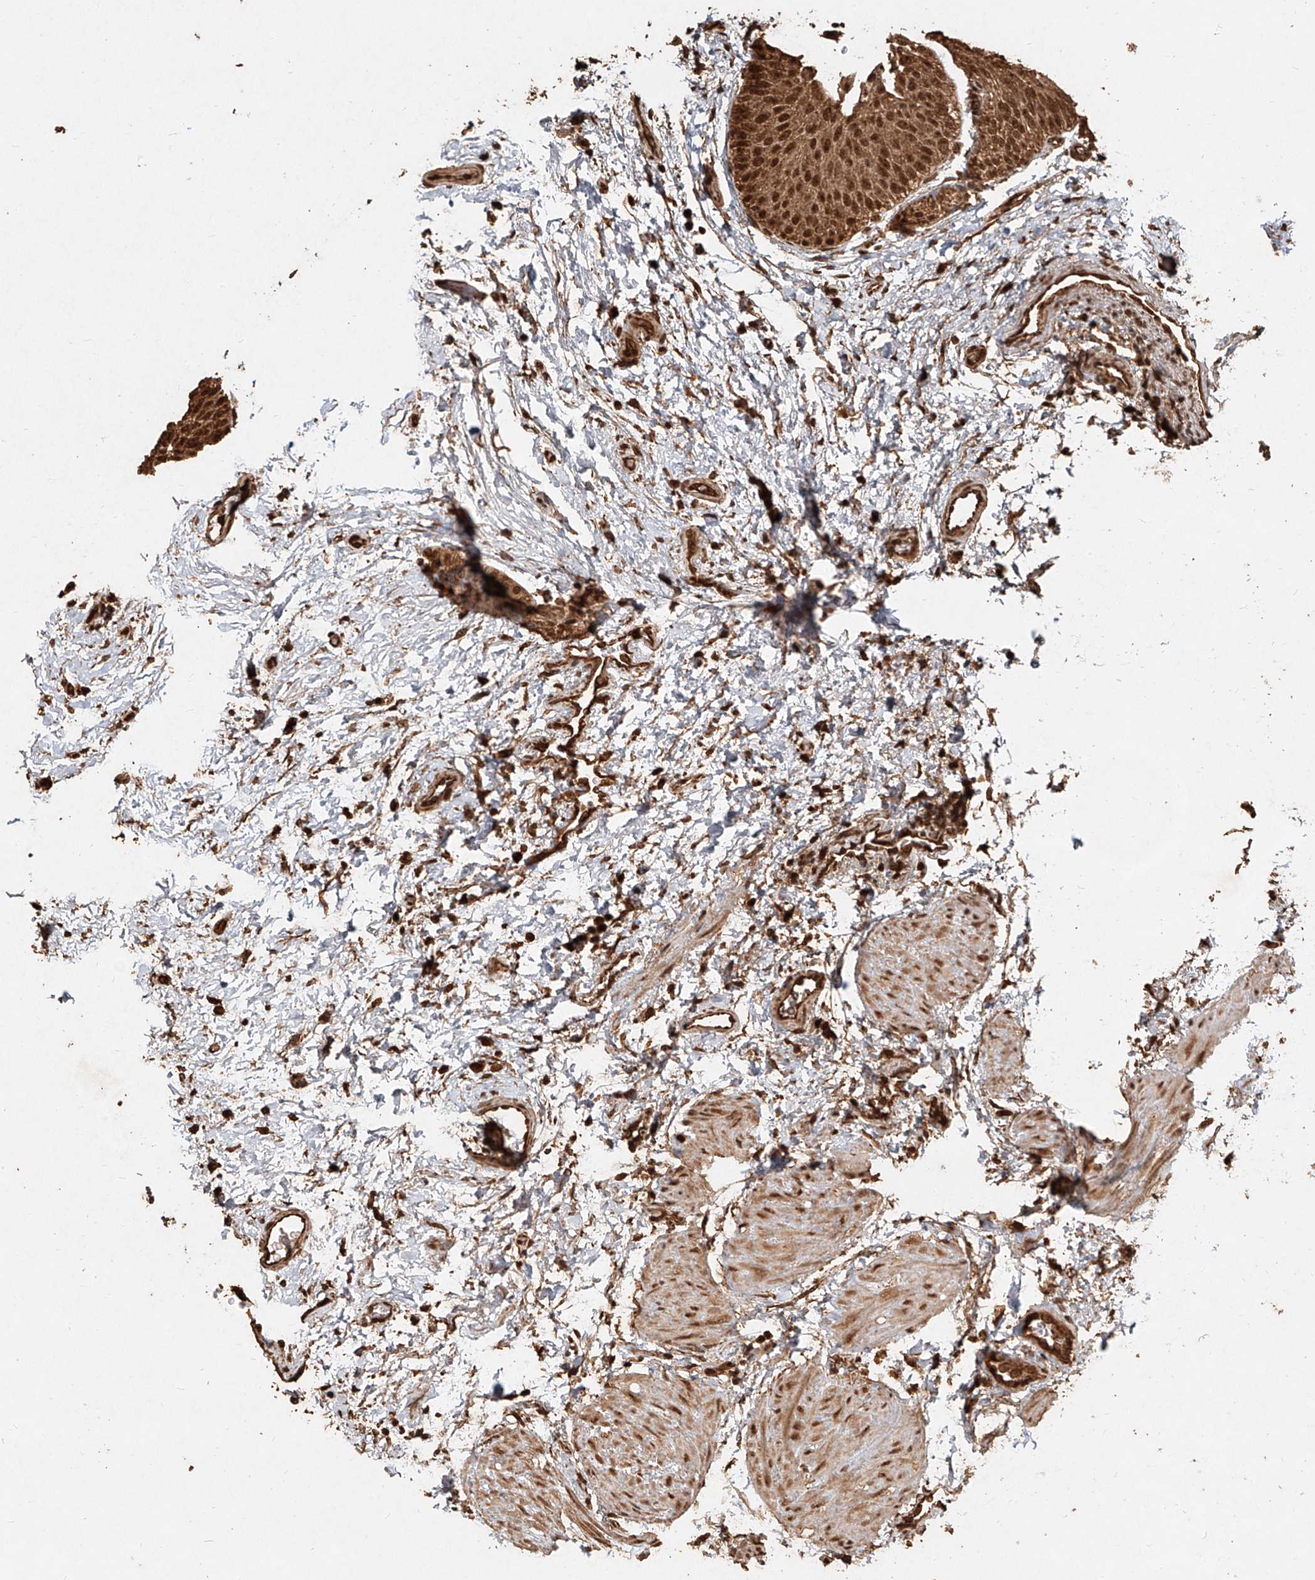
{"staining": {"intensity": "strong", "quantity": ">75%", "location": "cytoplasmic/membranous,nuclear"}, "tissue": "urothelial cancer", "cell_type": "Tumor cells", "image_type": "cancer", "snomed": [{"axis": "morphology", "description": "Urothelial carcinoma, Low grade"}, {"axis": "topography", "description": "Urinary bladder"}], "caption": "Immunohistochemical staining of urothelial cancer displays high levels of strong cytoplasmic/membranous and nuclear positivity in approximately >75% of tumor cells.", "gene": "UBE2K", "patient": {"sex": "female", "age": 60}}